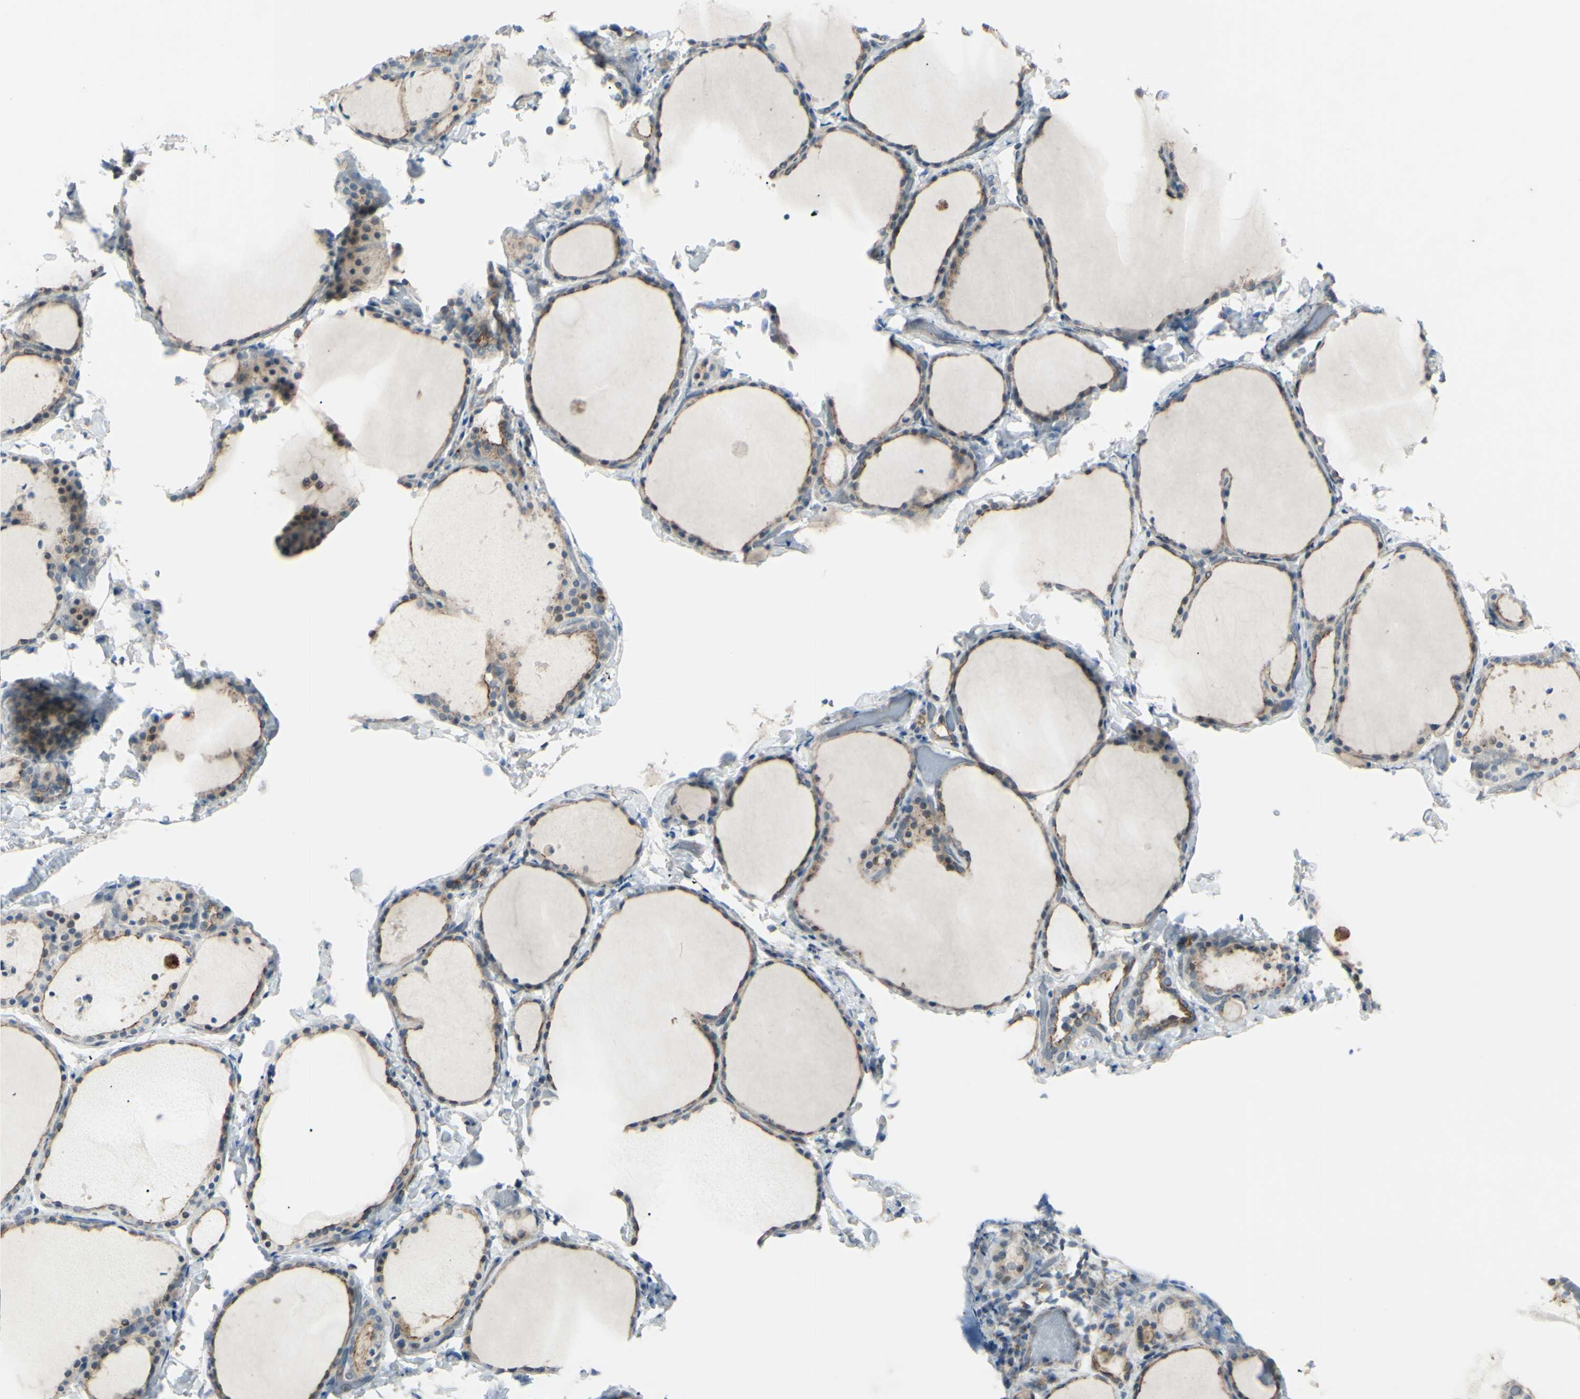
{"staining": {"intensity": "moderate", "quantity": ">75%", "location": "cytoplasmic/membranous"}, "tissue": "thyroid gland", "cell_type": "Glandular cells", "image_type": "normal", "snomed": [{"axis": "morphology", "description": "Normal tissue, NOS"}, {"axis": "morphology", "description": "Papillary adenocarcinoma, NOS"}, {"axis": "topography", "description": "Thyroid gland"}], "caption": "IHC of benign thyroid gland shows medium levels of moderate cytoplasmic/membranous positivity in approximately >75% of glandular cells.", "gene": "LMTK2", "patient": {"sex": "female", "age": 30}}